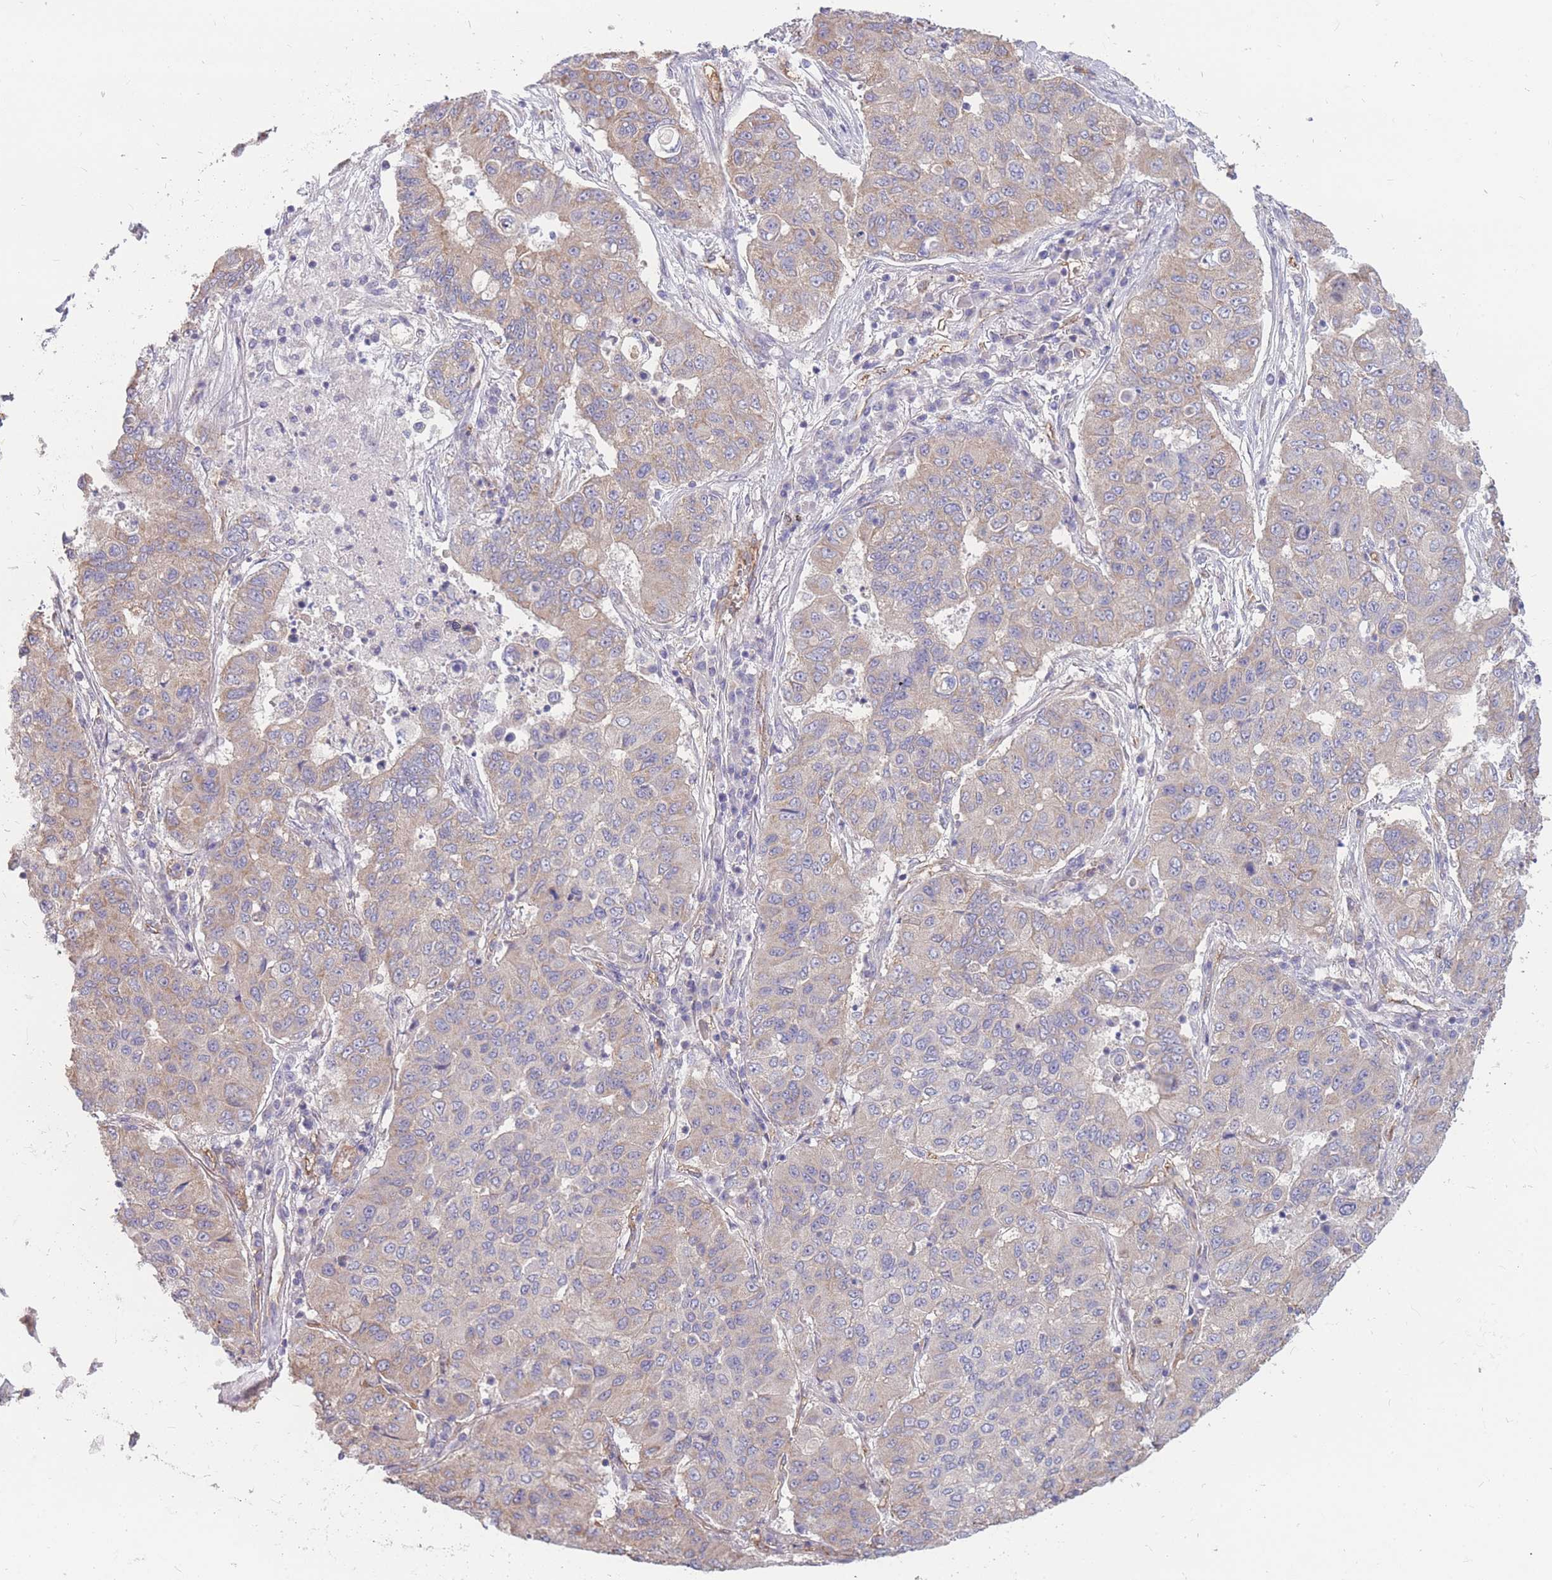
{"staining": {"intensity": "weak", "quantity": ">75%", "location": "cytoplasmic/membranous"}, "tissue": "lung cancer", "cell_type": "Tumor cells", "image_type": "cancer", "snomed": [{"axis": "morphology", "description": "Squamous cell carcinoma, NOS"}, {"axis": "topography", "description": "Lung"}], "caption": "Approximately >75% of tumor cells in human lung squamous cell carcinoma show weak cytoplasmic/membranous protein positivity as visualized by brown immunohistochemical staining.", "gene": "GNA11", "patient": {"sex": "male", "age": 74}}